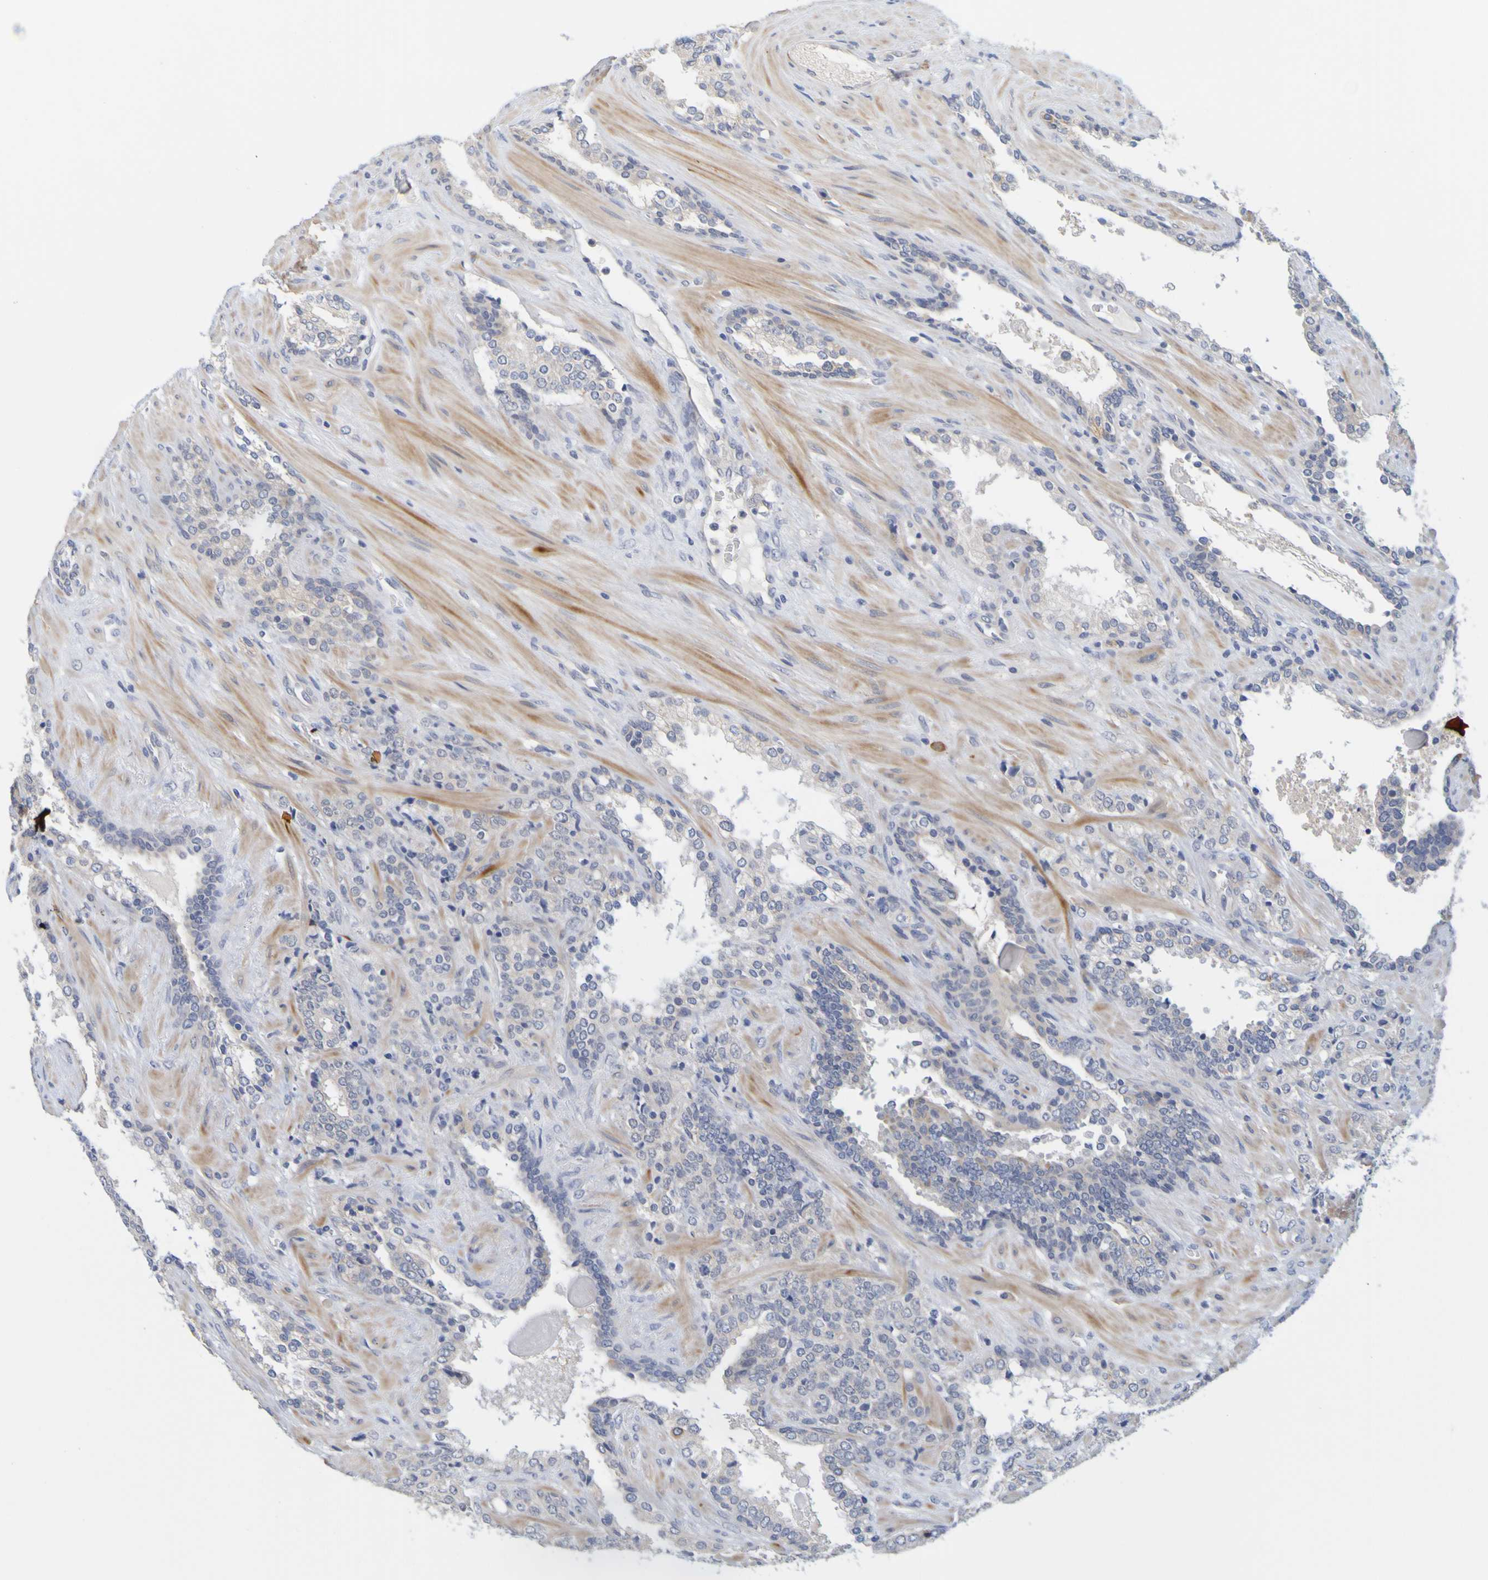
{"staining": {"intensity": "negative", "quantity": "none", "location": "none"}, "tissue": "prostate cancer", "cell_type": "Tumor cells", "image_type": "cancer", "snomed": [{"axis": "morphology", "description": "Adenocarcinoma, High grade"}, {"axis": "topography", "description": "Prostate"}], "caption": "This is an immunohistochemistry (IHC) image of prostate cancer. There is no expression in tumor cells.", "gene": "ENDOU", "patient": {"sex": "male", "age": 71}}